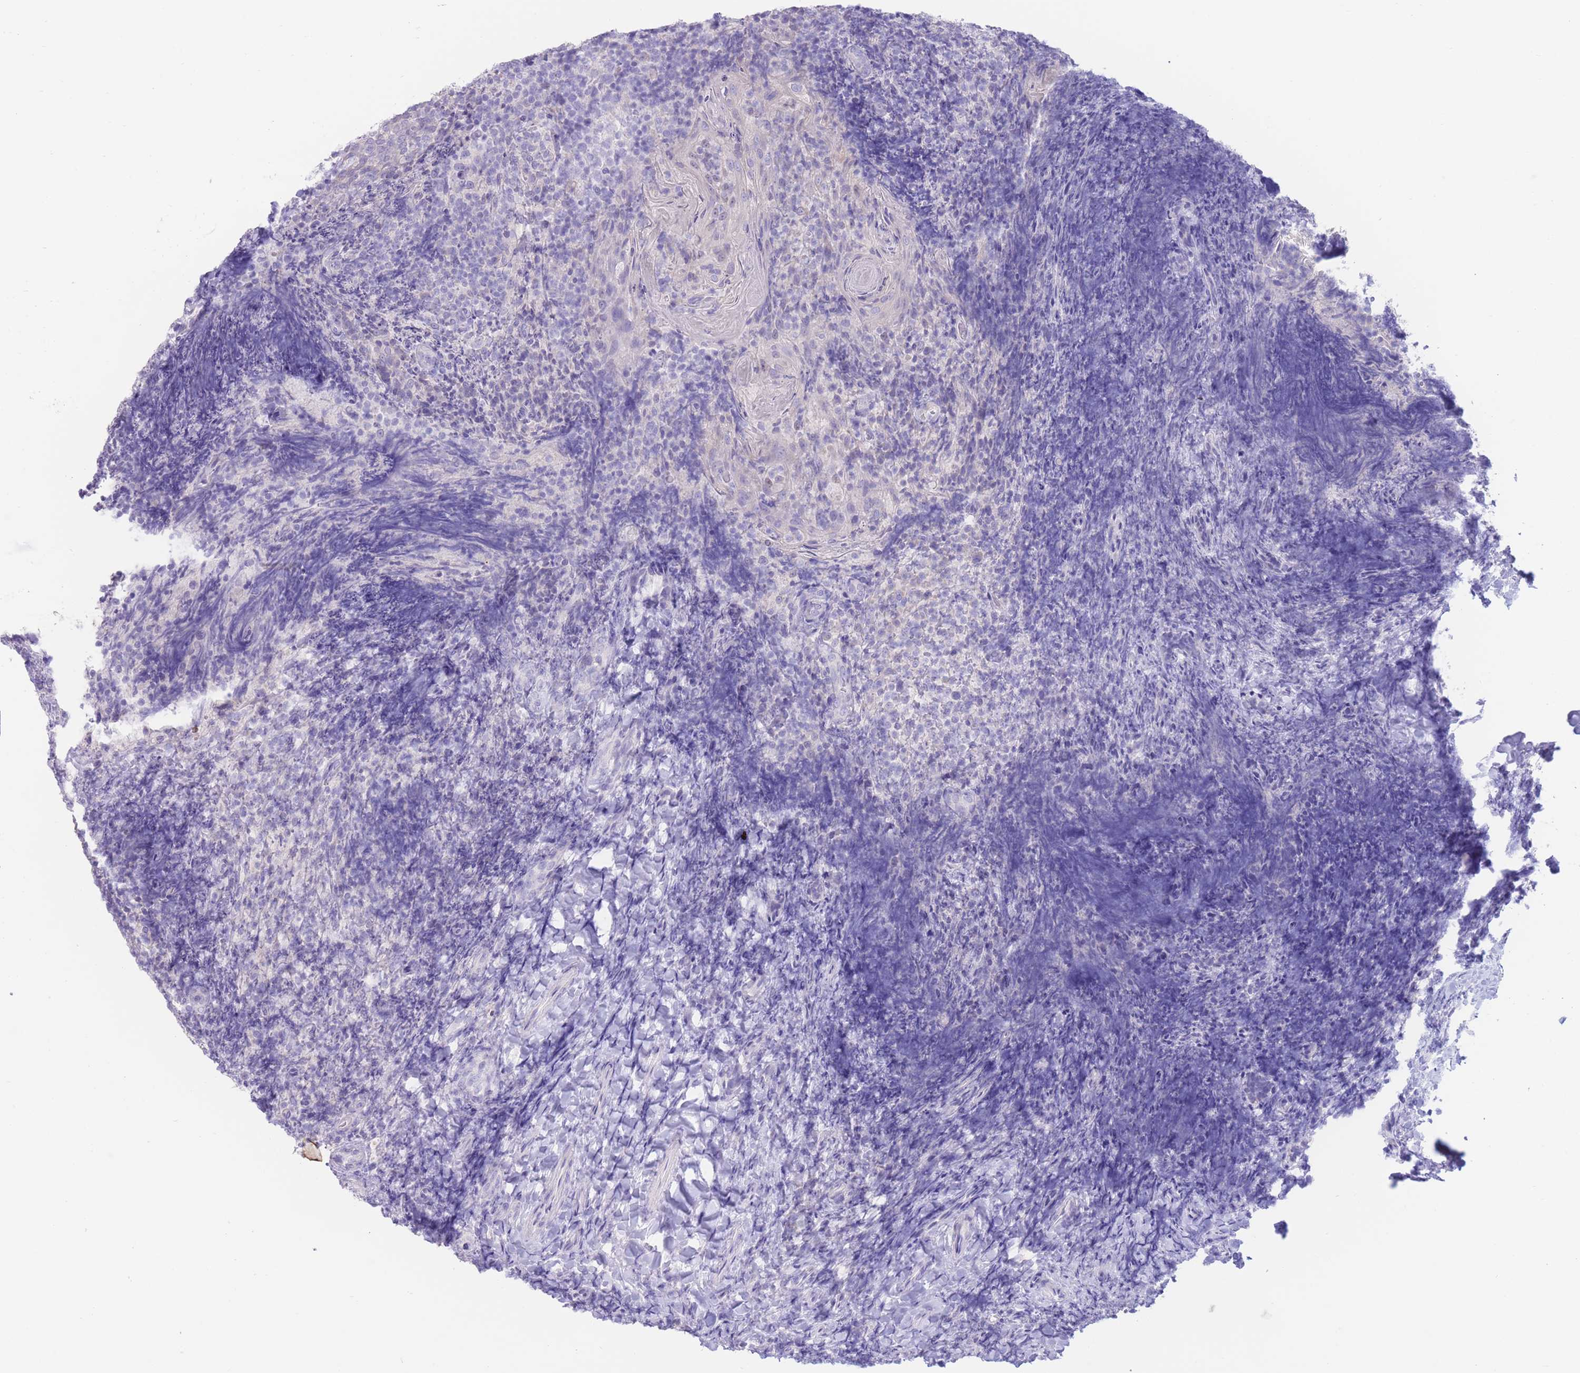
{"staining": {"intensity": "negative", "quantity": "none", "location": "none"}, "tissue": "tonsil", "cell_type": "Germinal center cells", "image_type": "normal", "snomed": [{"axis": "morphology", "description": "Normal tissue, NOS"}, {"axis": "topography", "description": "Tonsil"}], "caption": "The micrograph demonstrates no significant positivity in germinal center cells of tonsil.", "gene": "FAH", "patient": {"sex": "female", "age": 10}}